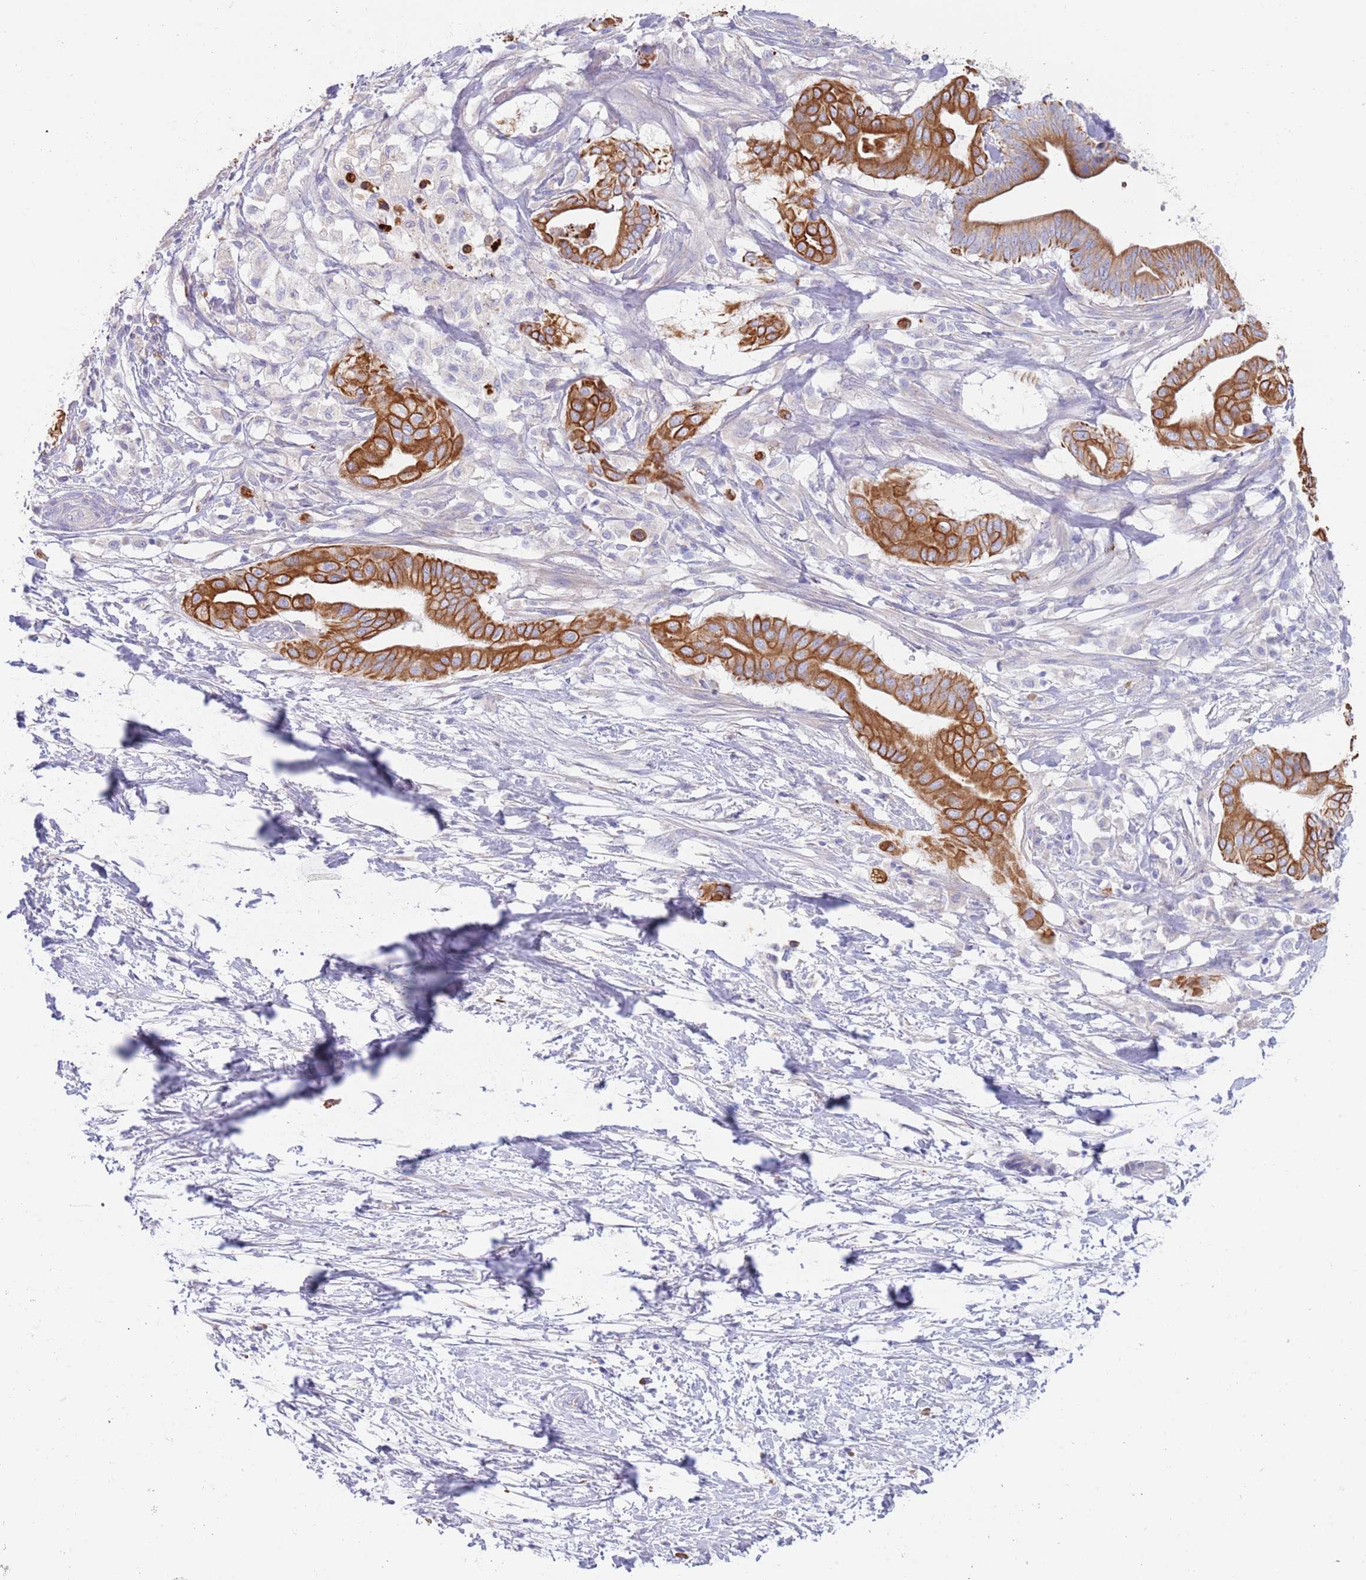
{"staining": {"intensity": "strong", "quantity": "25%-75%", "location": "cytoplasmic/membranous"}, "tissue": "pancreatic cancer", "cell_type": "Tumor cells", "image_type": "cancer", "snomed": [{"axis": "morphology", "description": "Adenocarcinoma, NOS"}, {"axis": "topography", "description": "Pancreas"}], "caption": "Strong cytoplasmic/membranous expression is identified in about 25%-75% of tumor cells in pancreatic adenocarcinoma.", "gene": "CCDC149", "patient": {"sex": "male", "age": 68}}